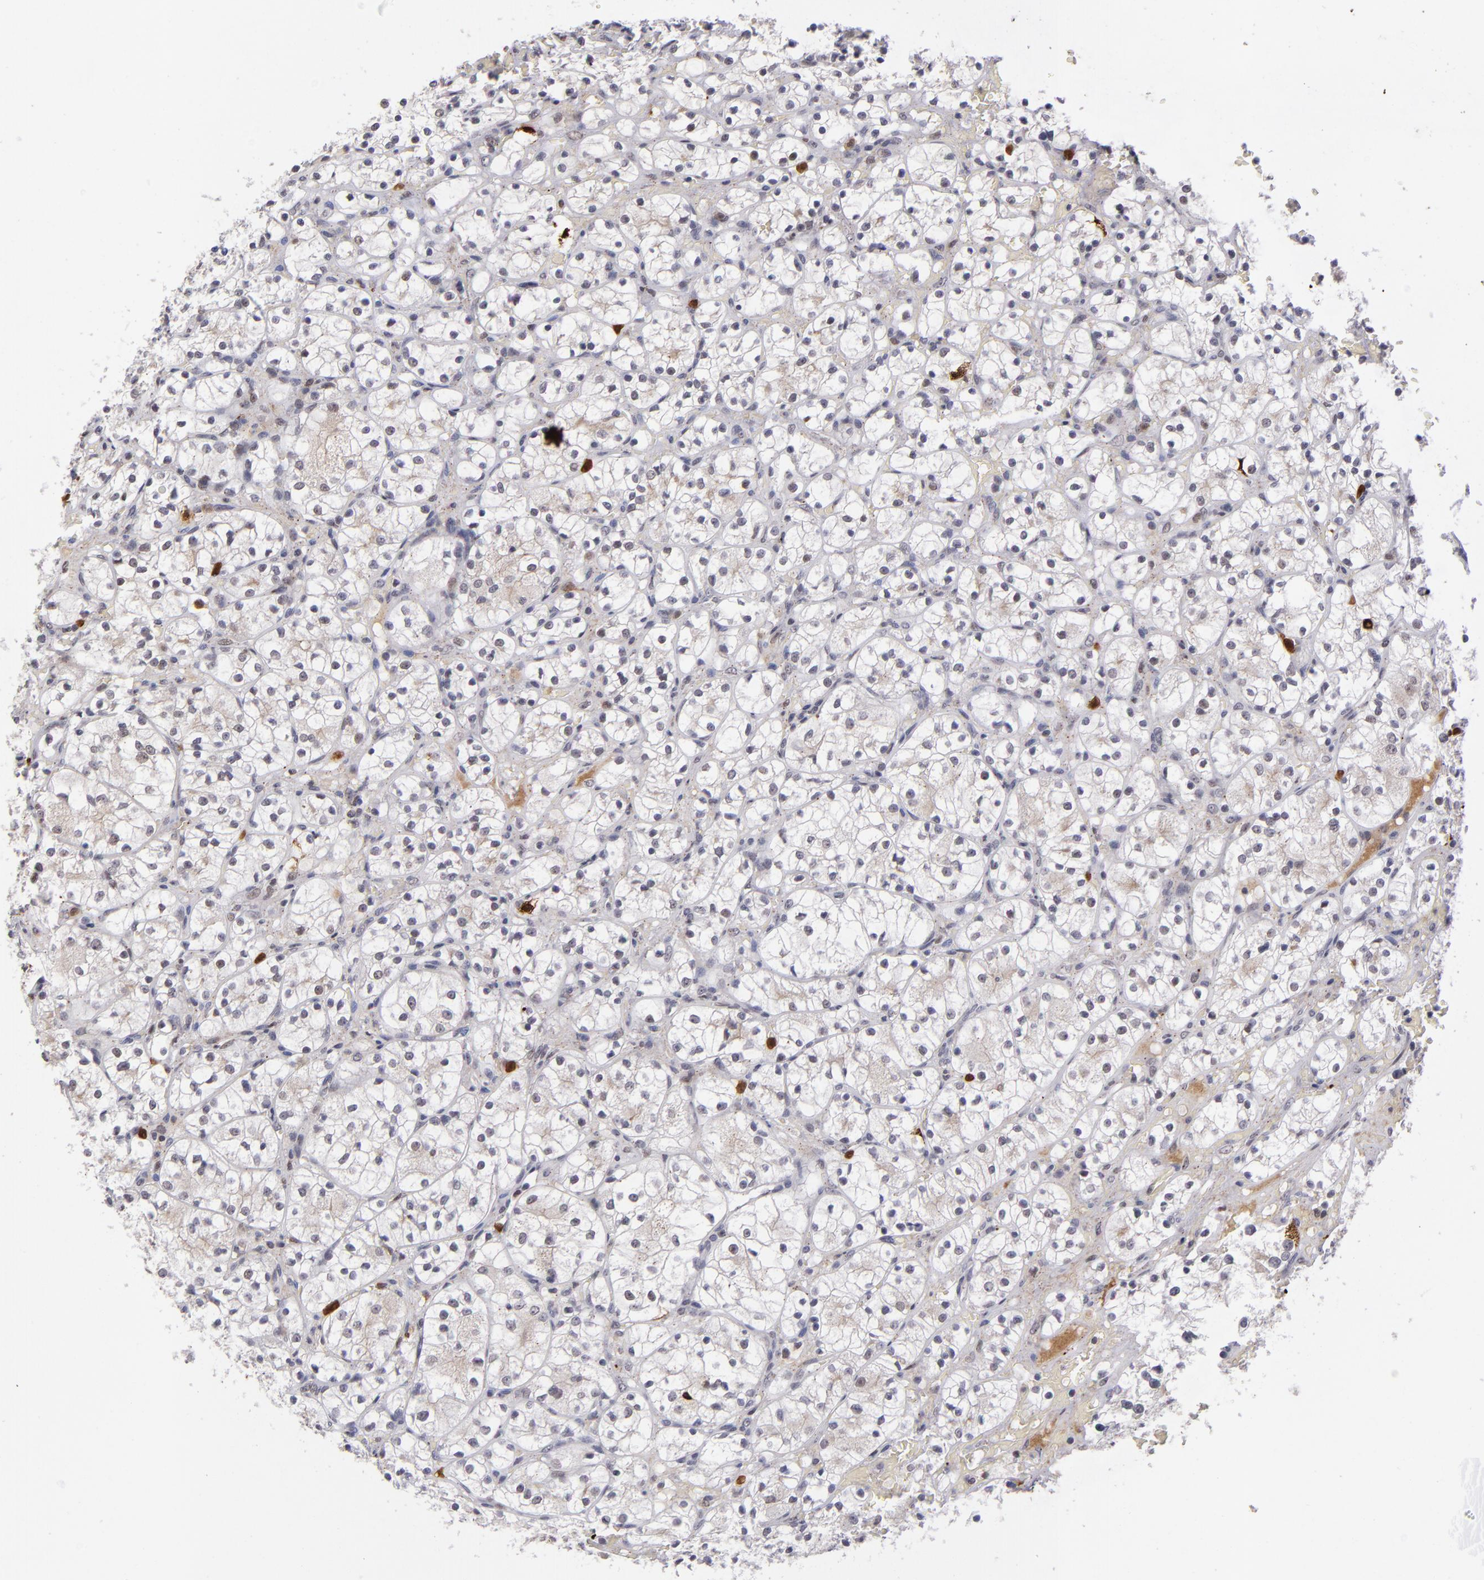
{"staining": {"intensity": "negative", "quantity": "none", "location": "none"}, "tissue": "renal cancer", "cell_type": "Tumor cells", "image_type": "cancer", "snomed": [{"axis": "morphology", "description": "Adenocarcinoma, NOS"}, {"axis": "topography", "description": "Kidney"}], "caption": "Immunohistochemistry of renal cancer (adenocarcinoma) displays no expression in tumor cells.", "gene": "RXRG", "patient": {"sex": "female", "age": 60}}